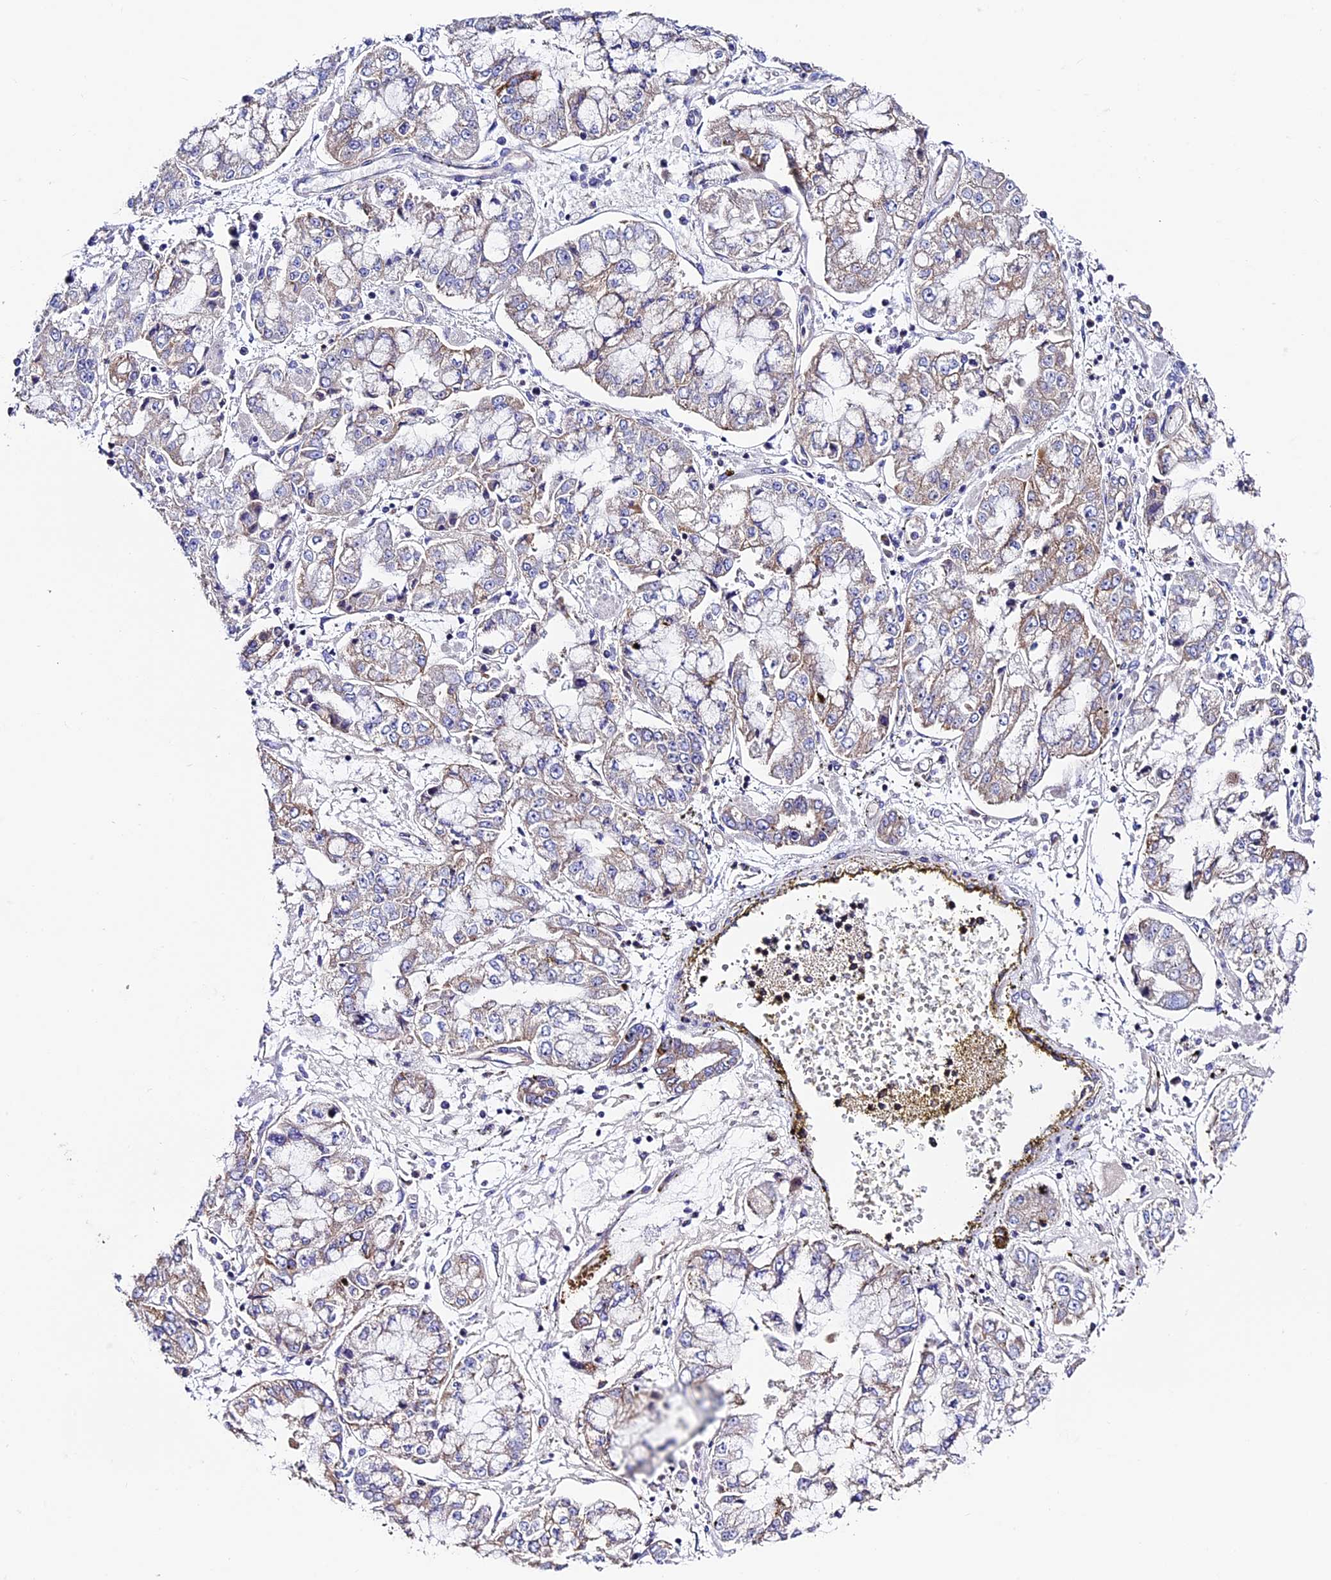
{"staining": {"intensity": "weak", "quantity": "25%-75%", "location": "cytoplasmic/membranous"}, "tissue": "stomach cancer", "cell_type": "Tumor cells", "image_type": "cancer", "snomed": [{"axis": "morphology", "description": "Adenocarcinoma, NOS"}, {"axis": "topography", "description": "Stomach"}], "caption": "DAB immunohistochemical staining of adenocarcinoma (stomach) exhibits weak cytoplasmic/membranous protein staining in approximately 25%-75% of tumor cells.", "gene": "COMTD1", "patient": {"sex": "male", "age": 76}}